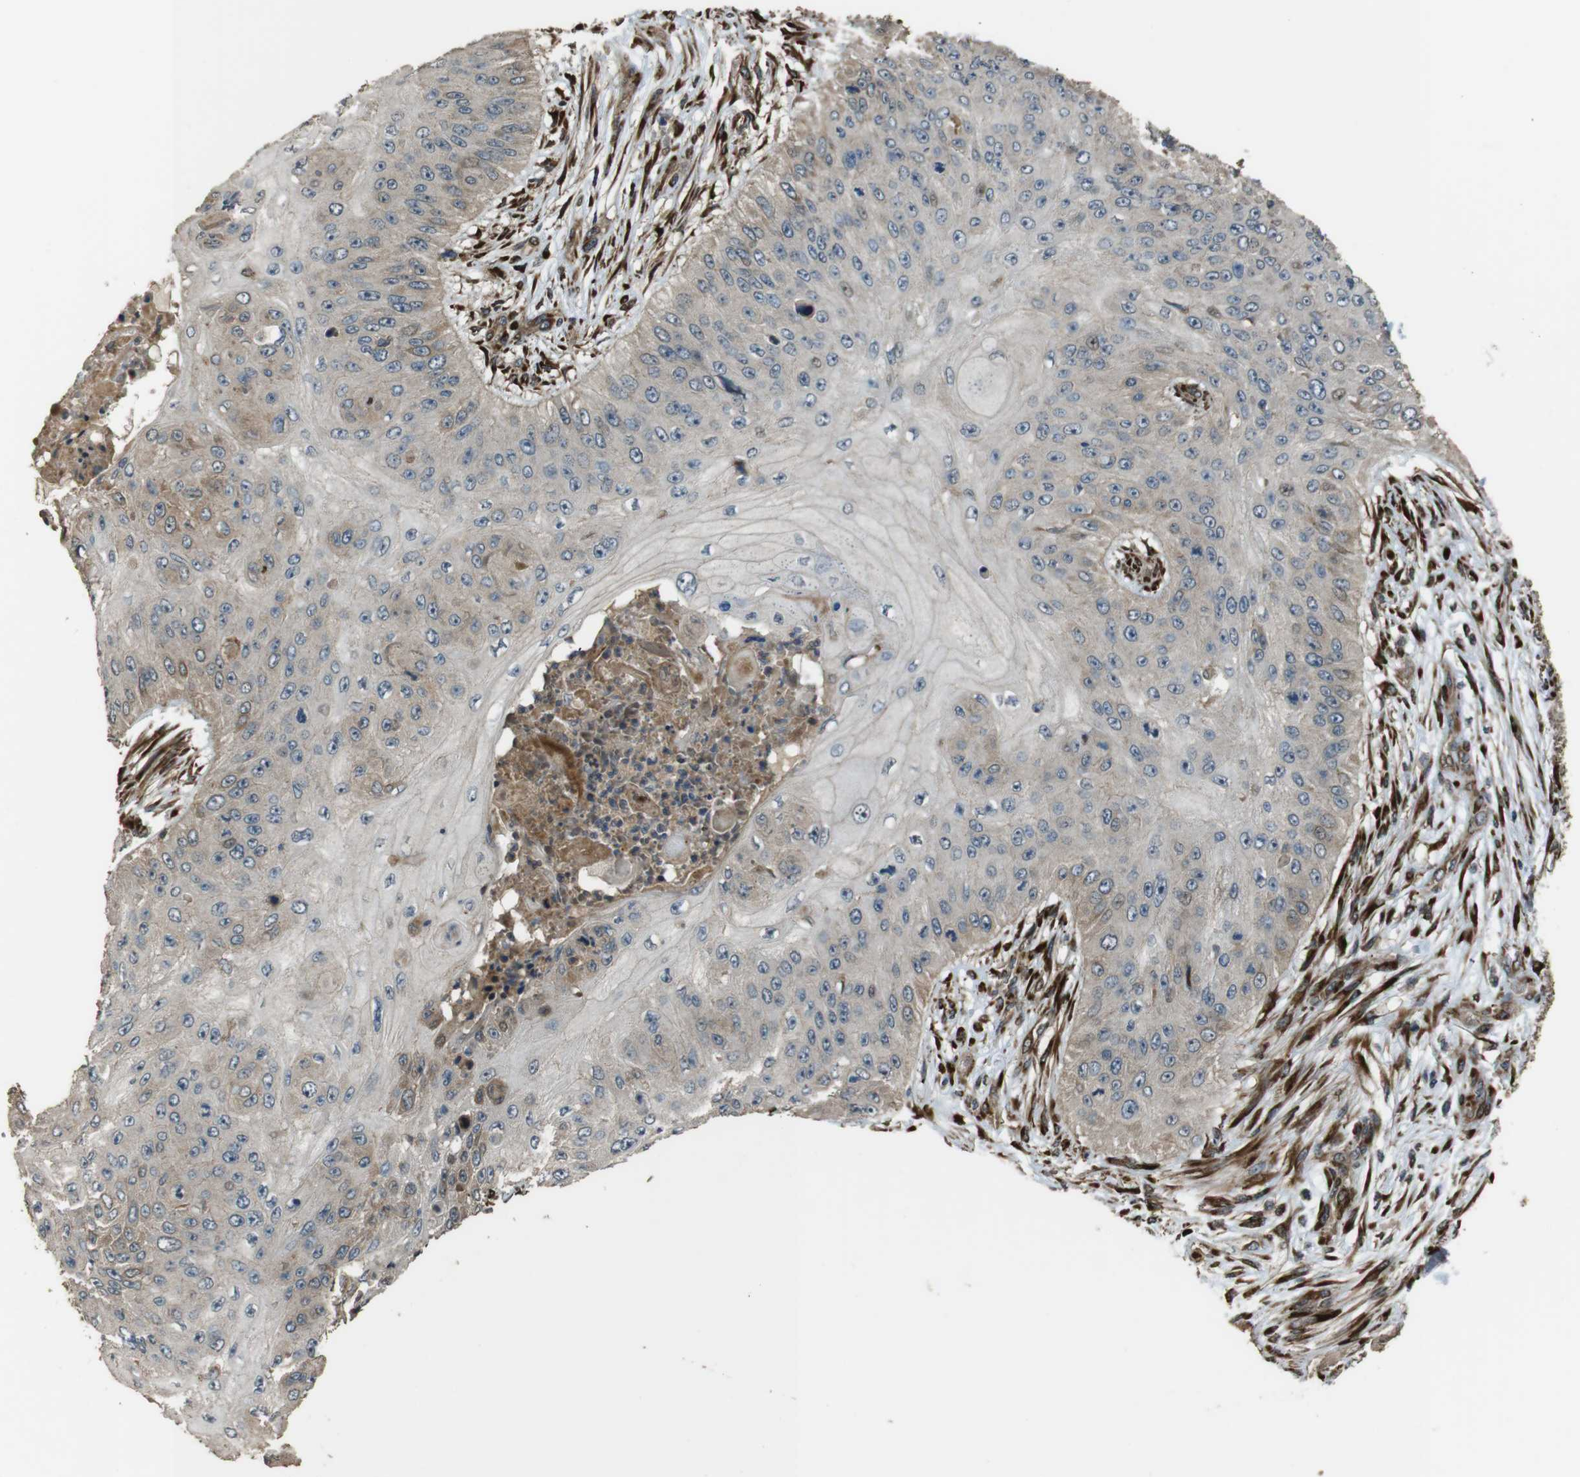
{"staining": {"intensity": "weak", "quantity": "<25%", "location": "cytoplasmic/membranous"}, "tissue": "skin cancer", "cell_type": "Tumor cells", "image_type": "cancer", "snomed": [{"axis": "morphology", "description": "Squamous cell carcinoma, NOS"}, {"axis": "topography", "description": "Skin"}], "caption": "This is a micrograph of immunohistochemistry staining of squamous cell carcinoma (skin), which shows no staining in tumor cells. Nuclei are stained in blue.", "gene": "MSRB3", "patient": {"sex": "female", "age": 80}}